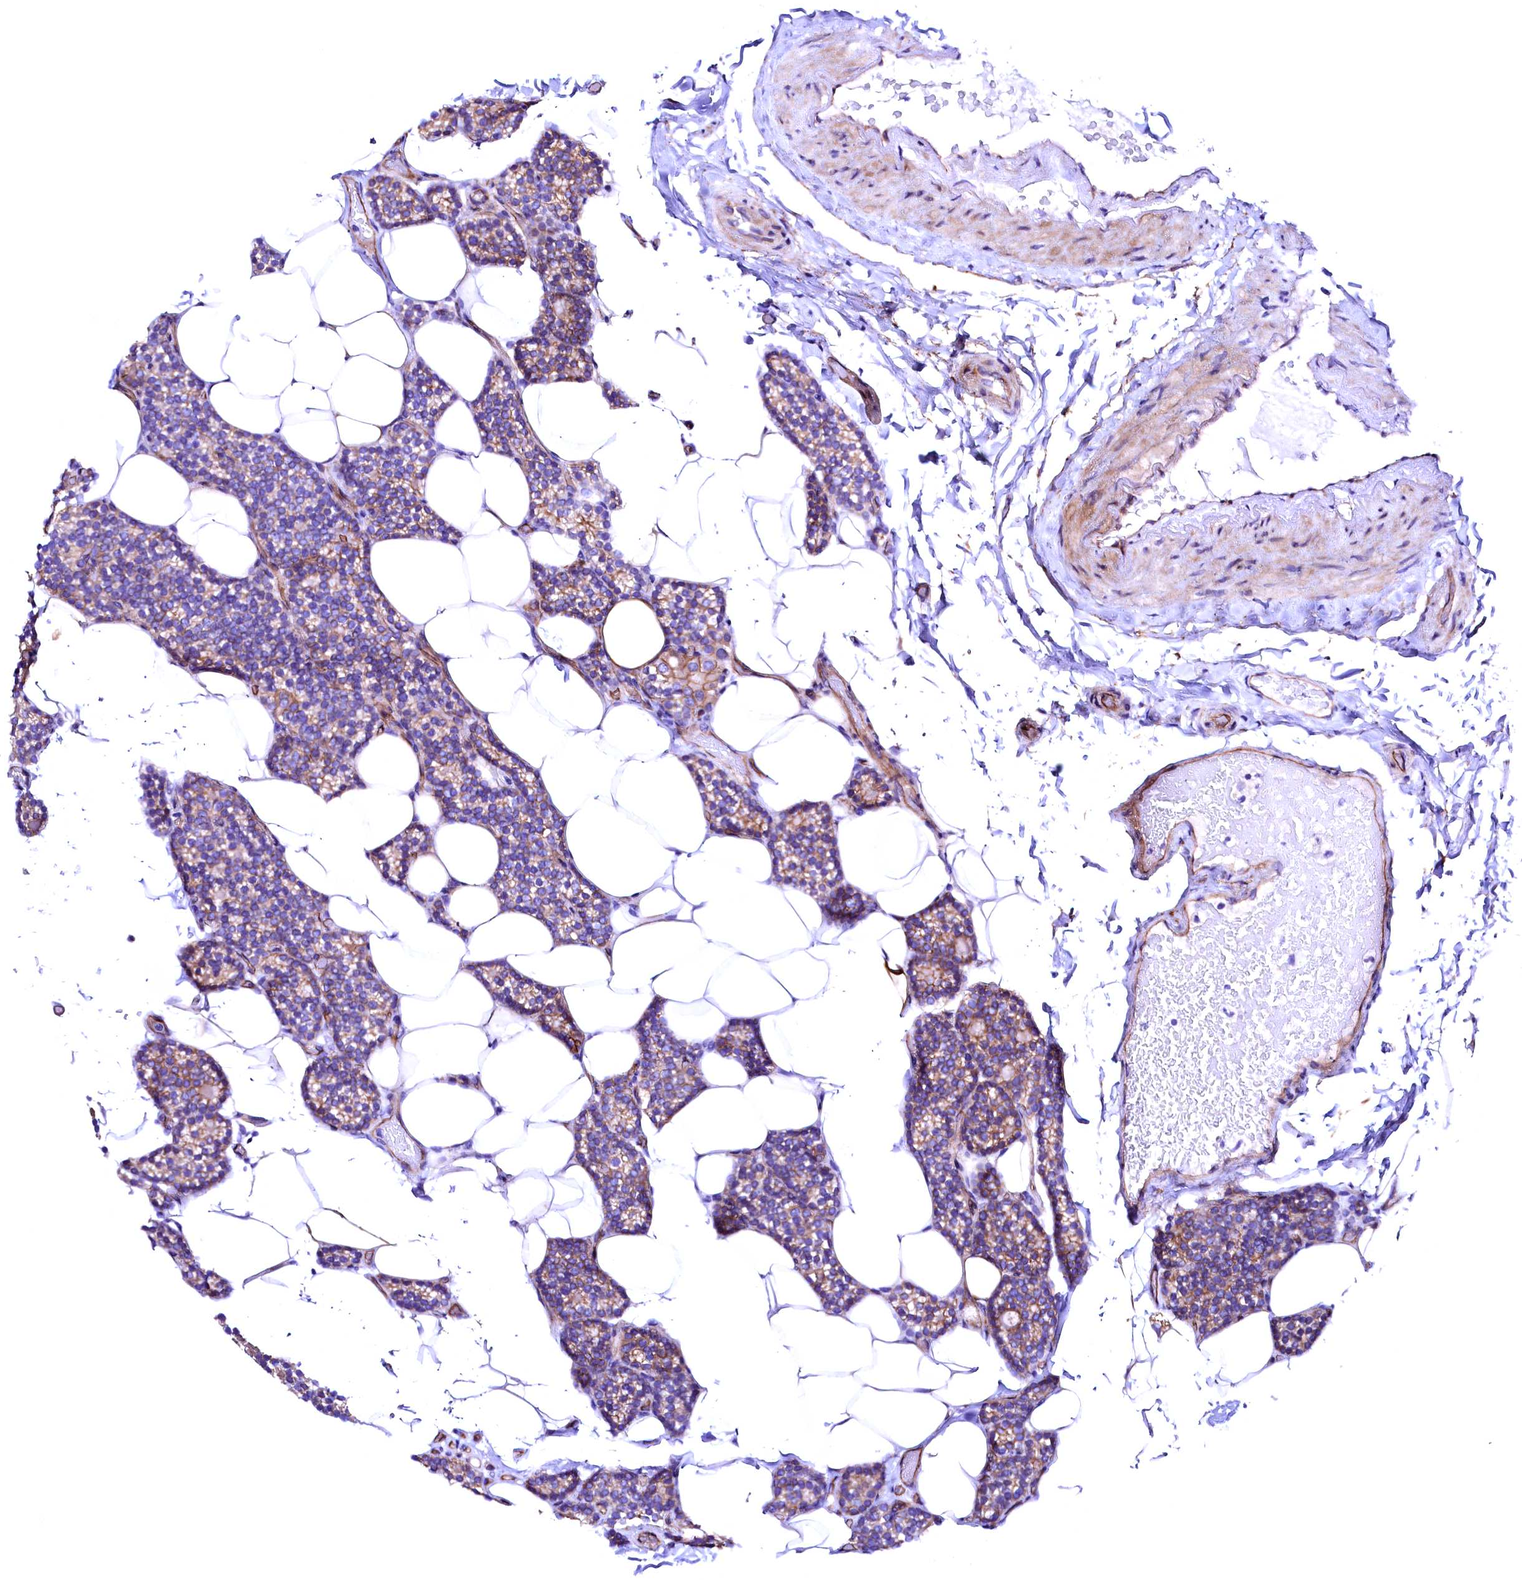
{"staining": {"intensity": "moderate", "quantity": "<25%", "location": "cytoplasmic/membranous"}, "tissue": "parathyroid gland", "cell_type": "Glandular cells", "image_type": "normal", "snomed": [{"axis": "morphology", "description": "Normal tissue, NOS"}, {"axis": "topography", "description": "Parathyroid gland"}], "caption": "A micrograph of parathyroid gland stained for a protein displays moderate cytoplasmic/membranous brown staining in glandular cells. (IHC, brightfield microscopy, high magnification).", "gene": "SLF1", "patient": {"sex": "male", "age": 52}}